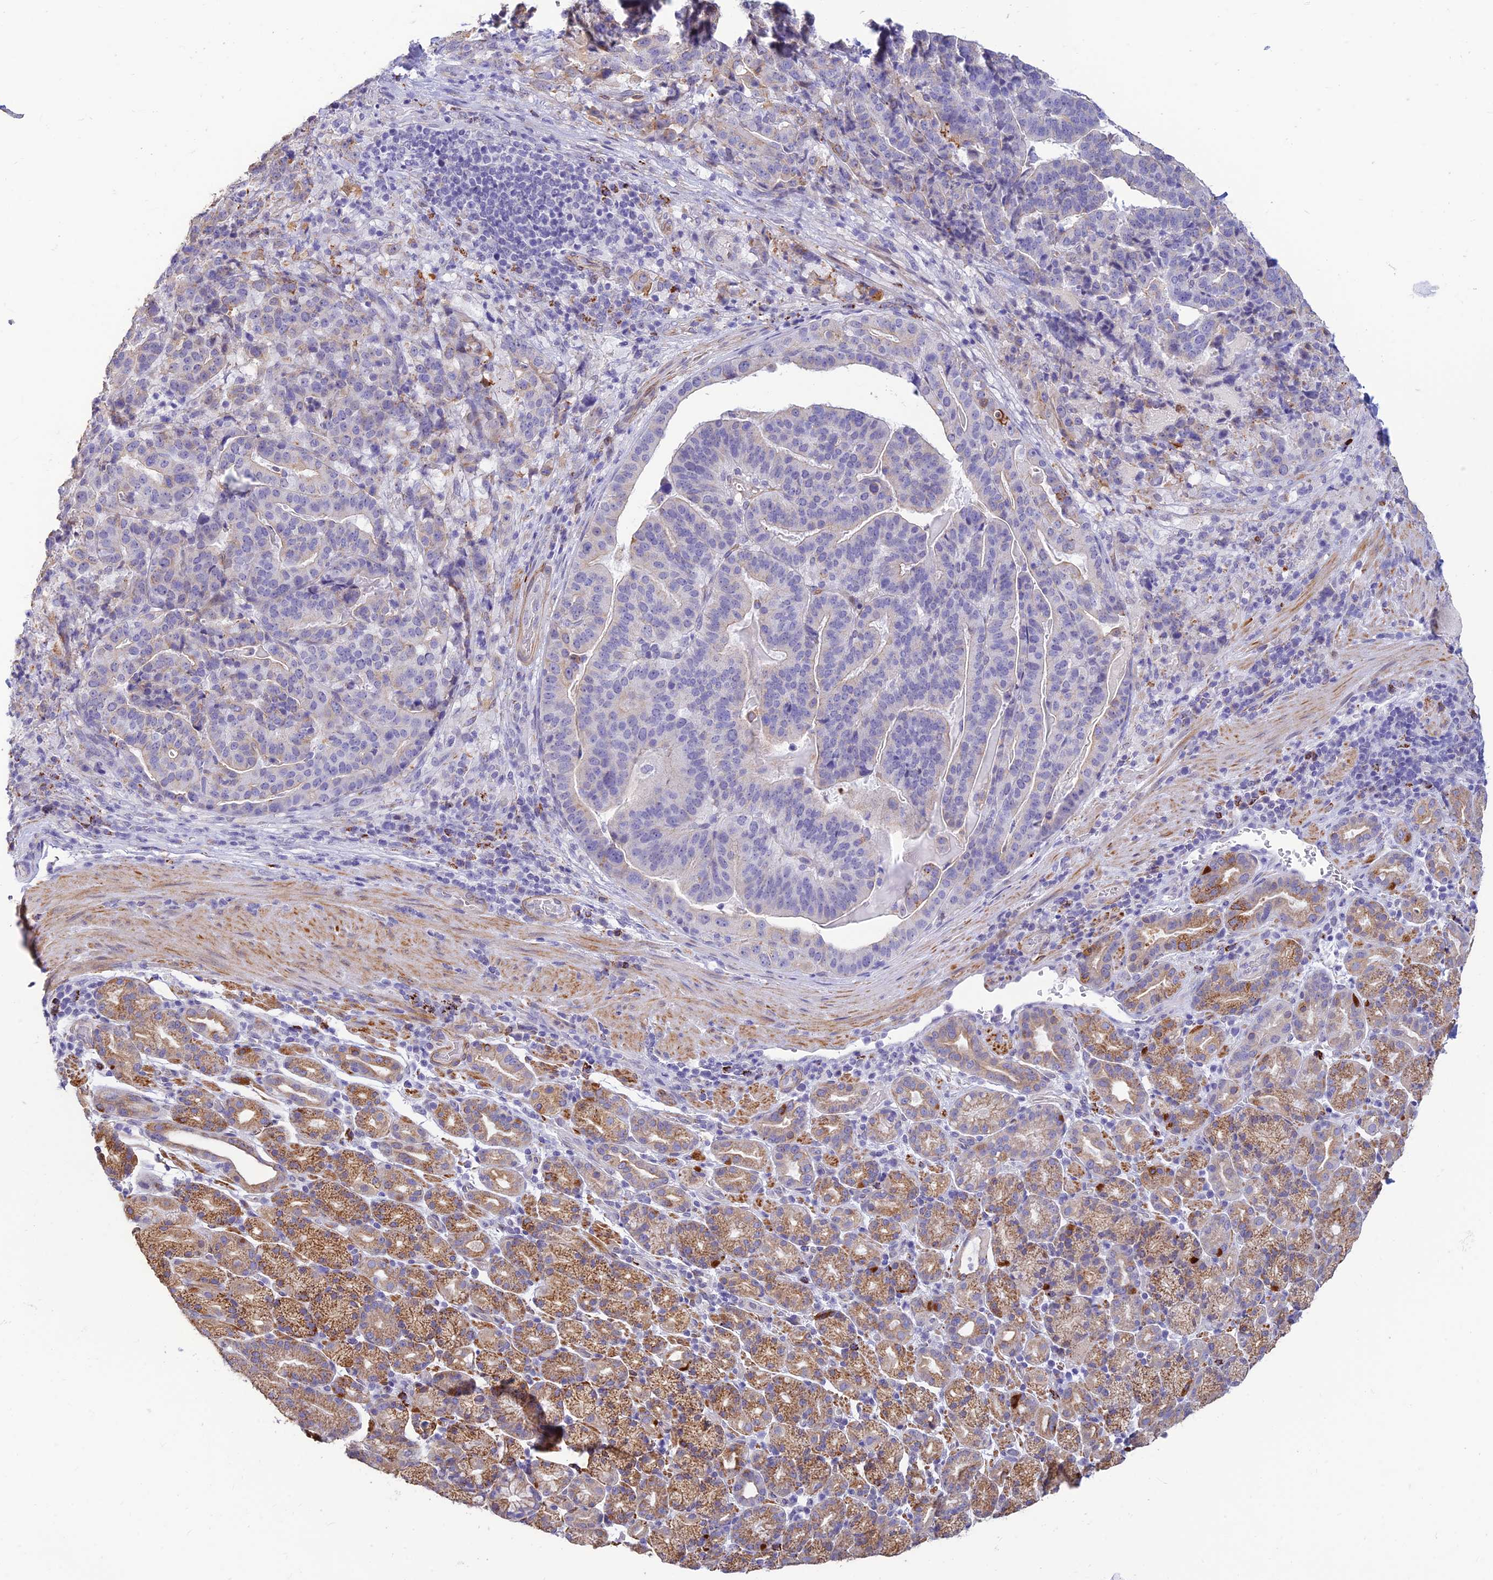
{"staining": {"intensity": "negative", "quantity": "none", "location": "none"}, "tissue": "stomach cancer", "cell_type": "Tumor cells", "image_type": "cancer", "snomed": [{"axis": "morphology", "description": "Adenocarcinoma, NOS"}, {"axis": "topography", "description": "Stomach"}], "caption": "Immunohistochemistry micrograph of stomach adenocarcinoma stained for a protein (brown), which exhibits no positivity in tumor cells.", "gene": "ALDH1L2", "patient": {"sex": "male", "age": 48}}